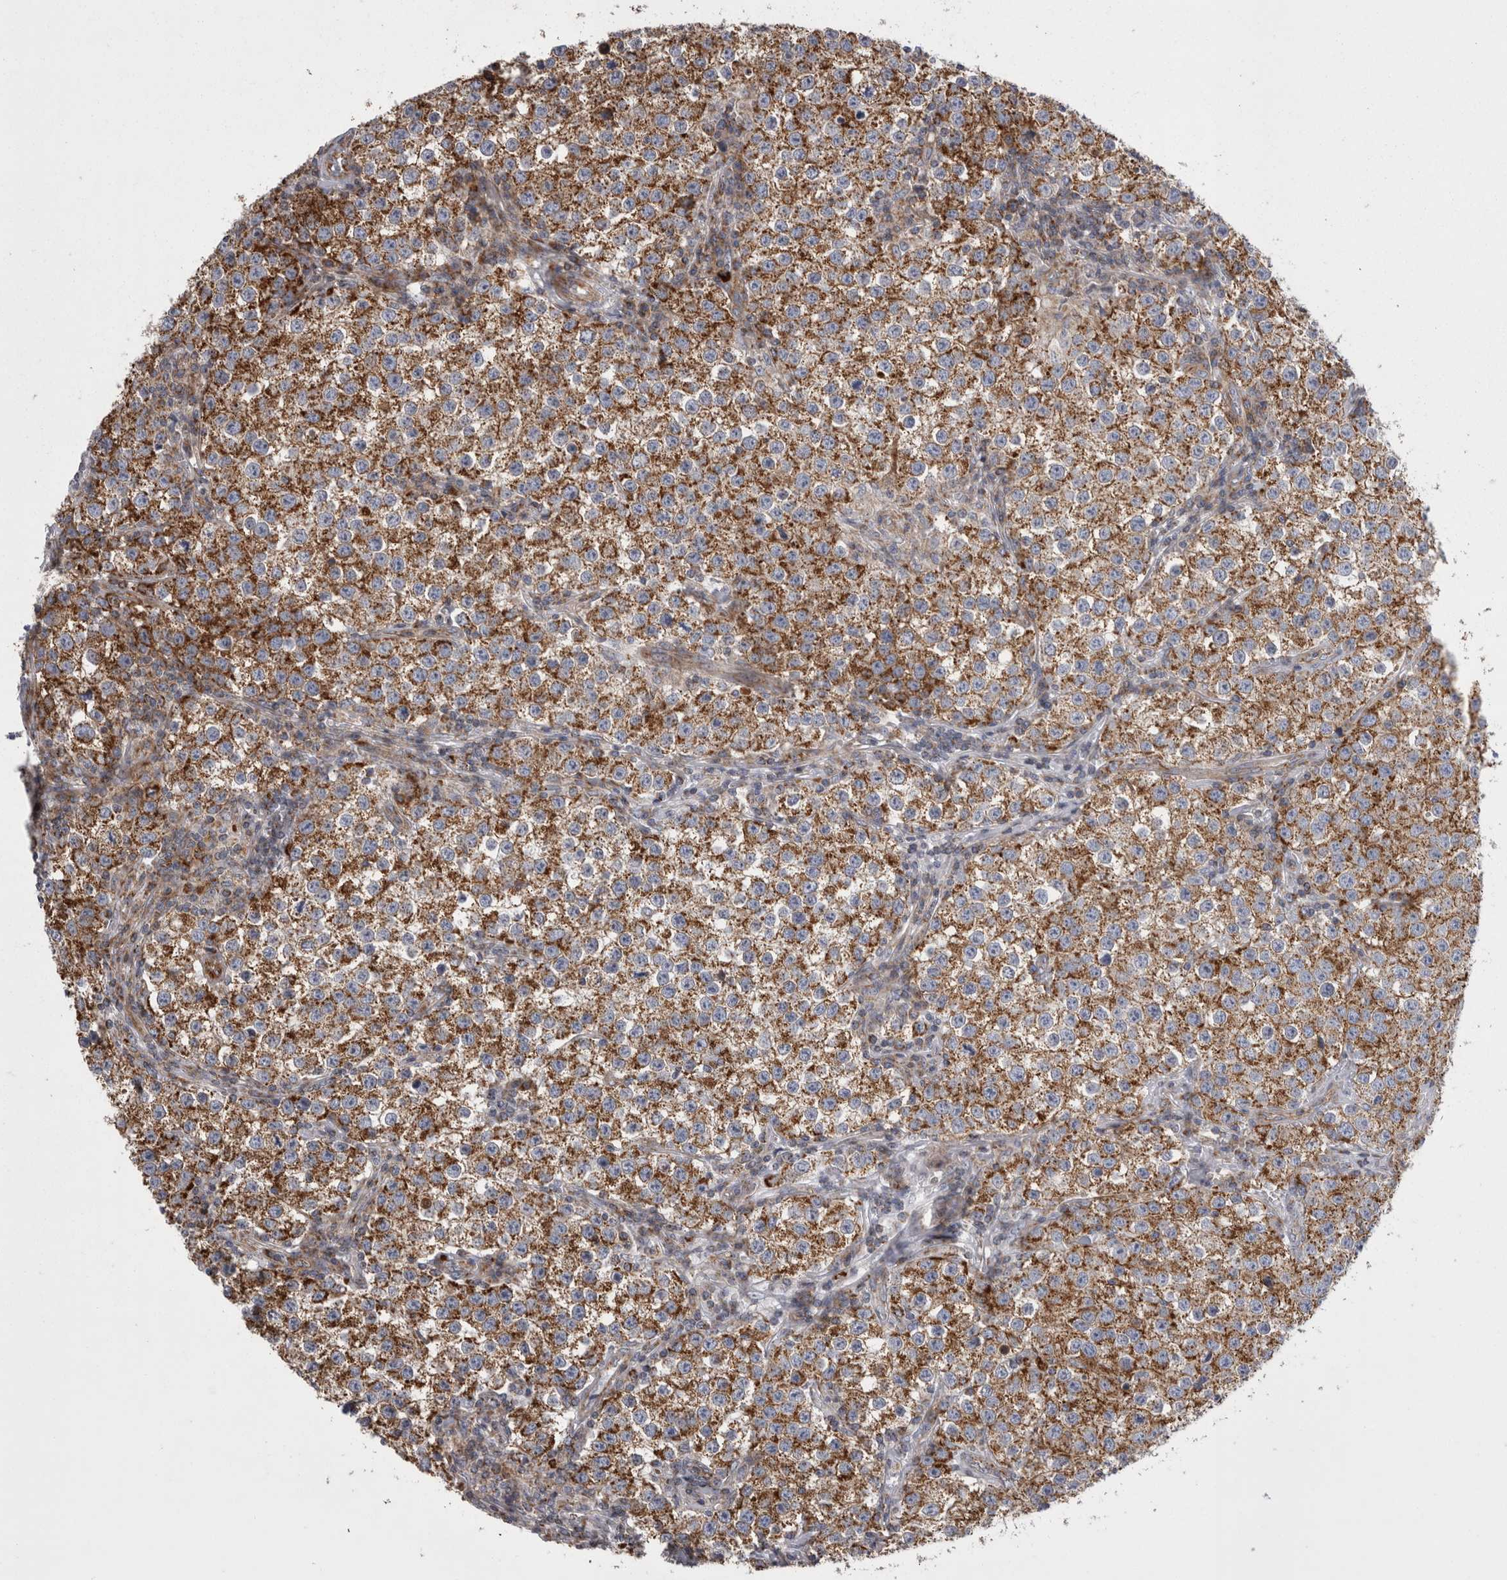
{"staining": {"intensity": "strong", "quantity": ">75%", "location": "cytoplasmic/membranous"}, "tissue": "testis cancer", "cell_type": "Tumor cells", "image_type": "cancer", "snomed": [{"axis": "morphology", "description": "Seminoma, NOS"}, {"axis": "morphology", "description": "Carcinoma, Embryonal, NOS"}, {"axis": "topography", "description": "Testis"}], "caption": "This is an image of IHC staining of testis cancer (seminoma), which shows strong staining in the cytoplasmic/membranous of tumor cells.", "gene": "TSPOAP1", "patient": {"sex": "male", "age": 43}}